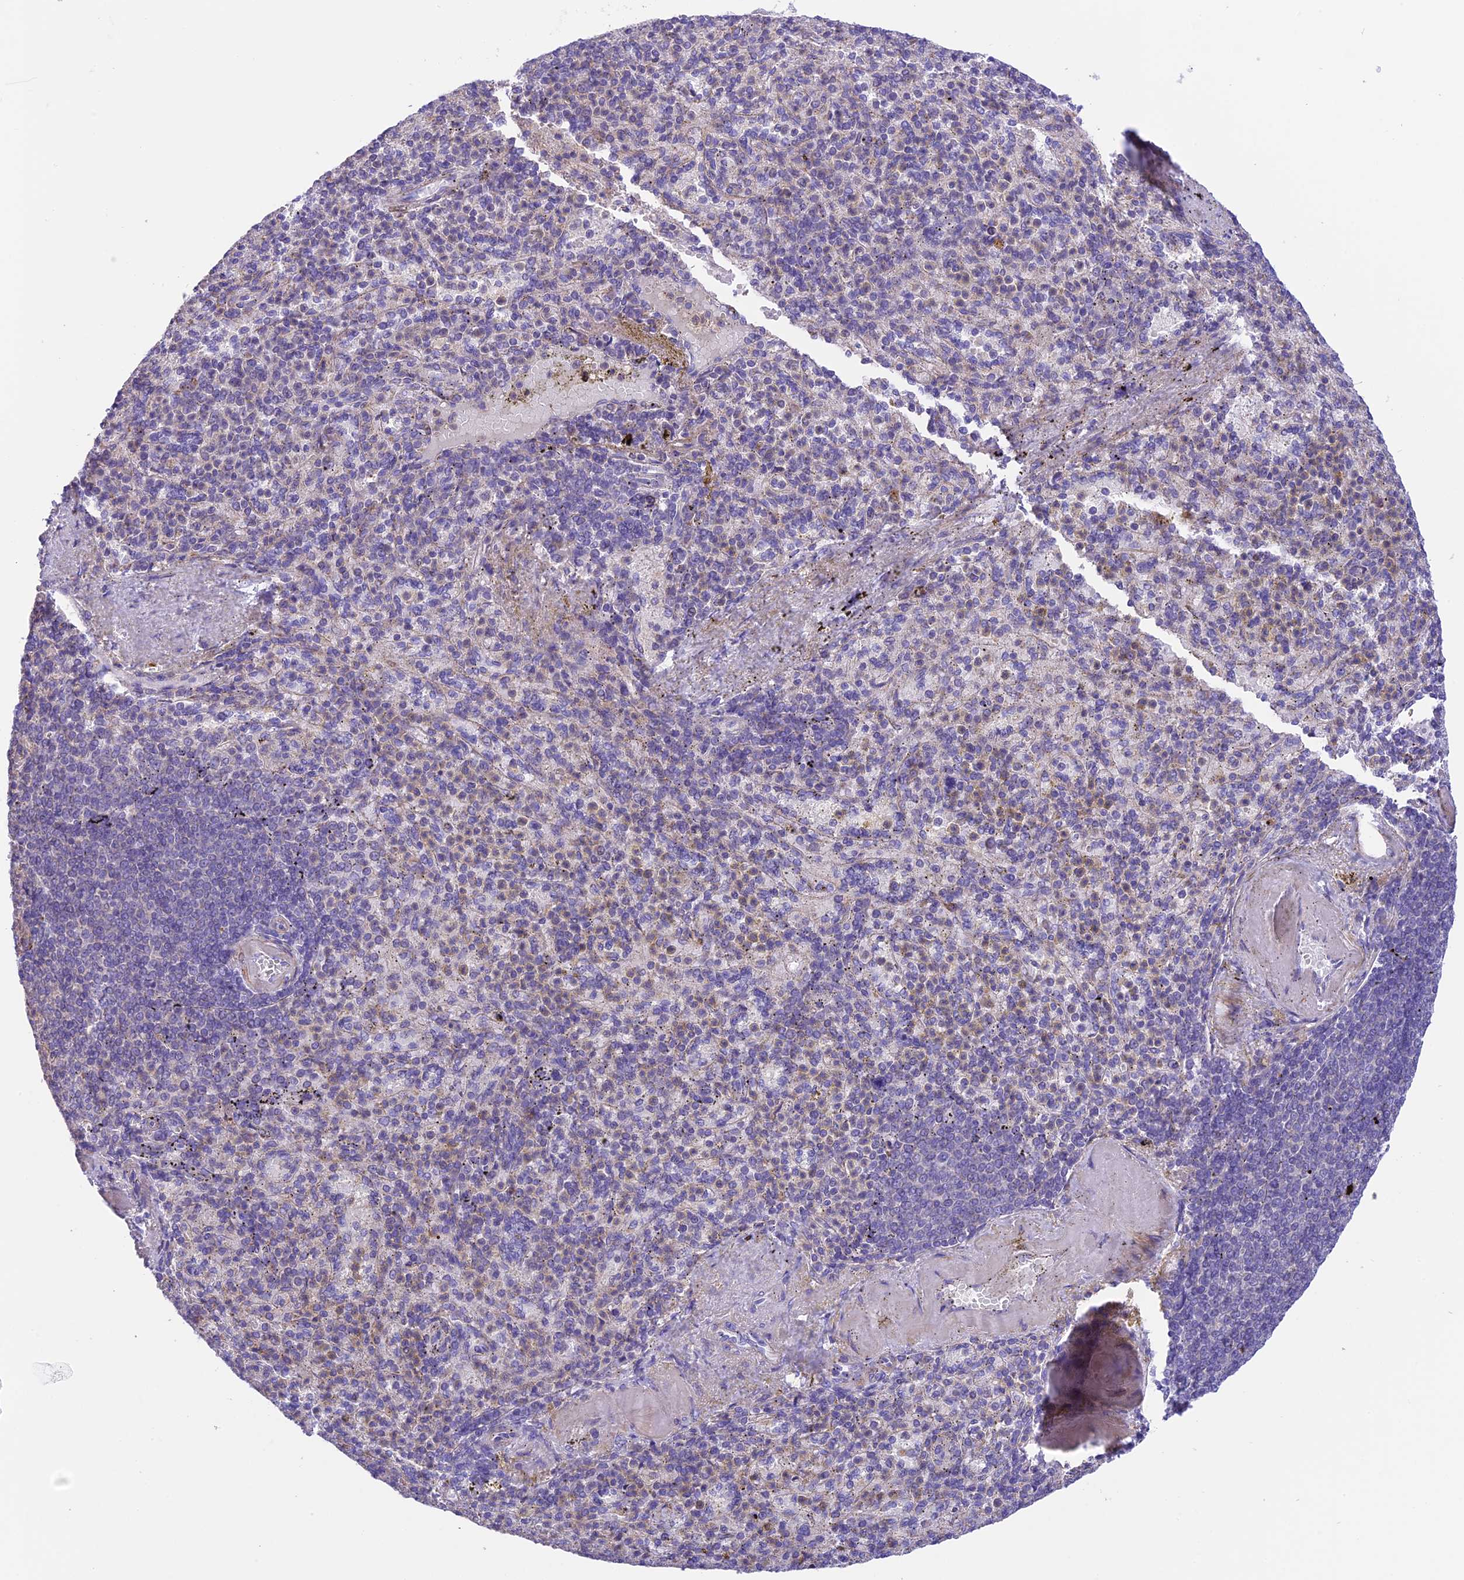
{"staining": {"intensity": "moderate", "quantity": "<25%", "location": "cytoplasmic/membranous"}, "tissue": "spleen", "cell_type": "Cells in red pulp", "image_type": "normal", "snomed": [{"axis": "morphology", "description": "Normal tissue, NOS"}, {"axis": "topography", "description": "Spleen"}], "caption": "Moderate cytoplasmic/membranous protein staining is identified in approximately <25% of cells in red pulp in spleen. (DAB (3,3'-diaminobenzidine) IHC with brightfield microscopy, high magnification).", "gene": "CORO7", "patient": {"sex": "female", "age": 74}}